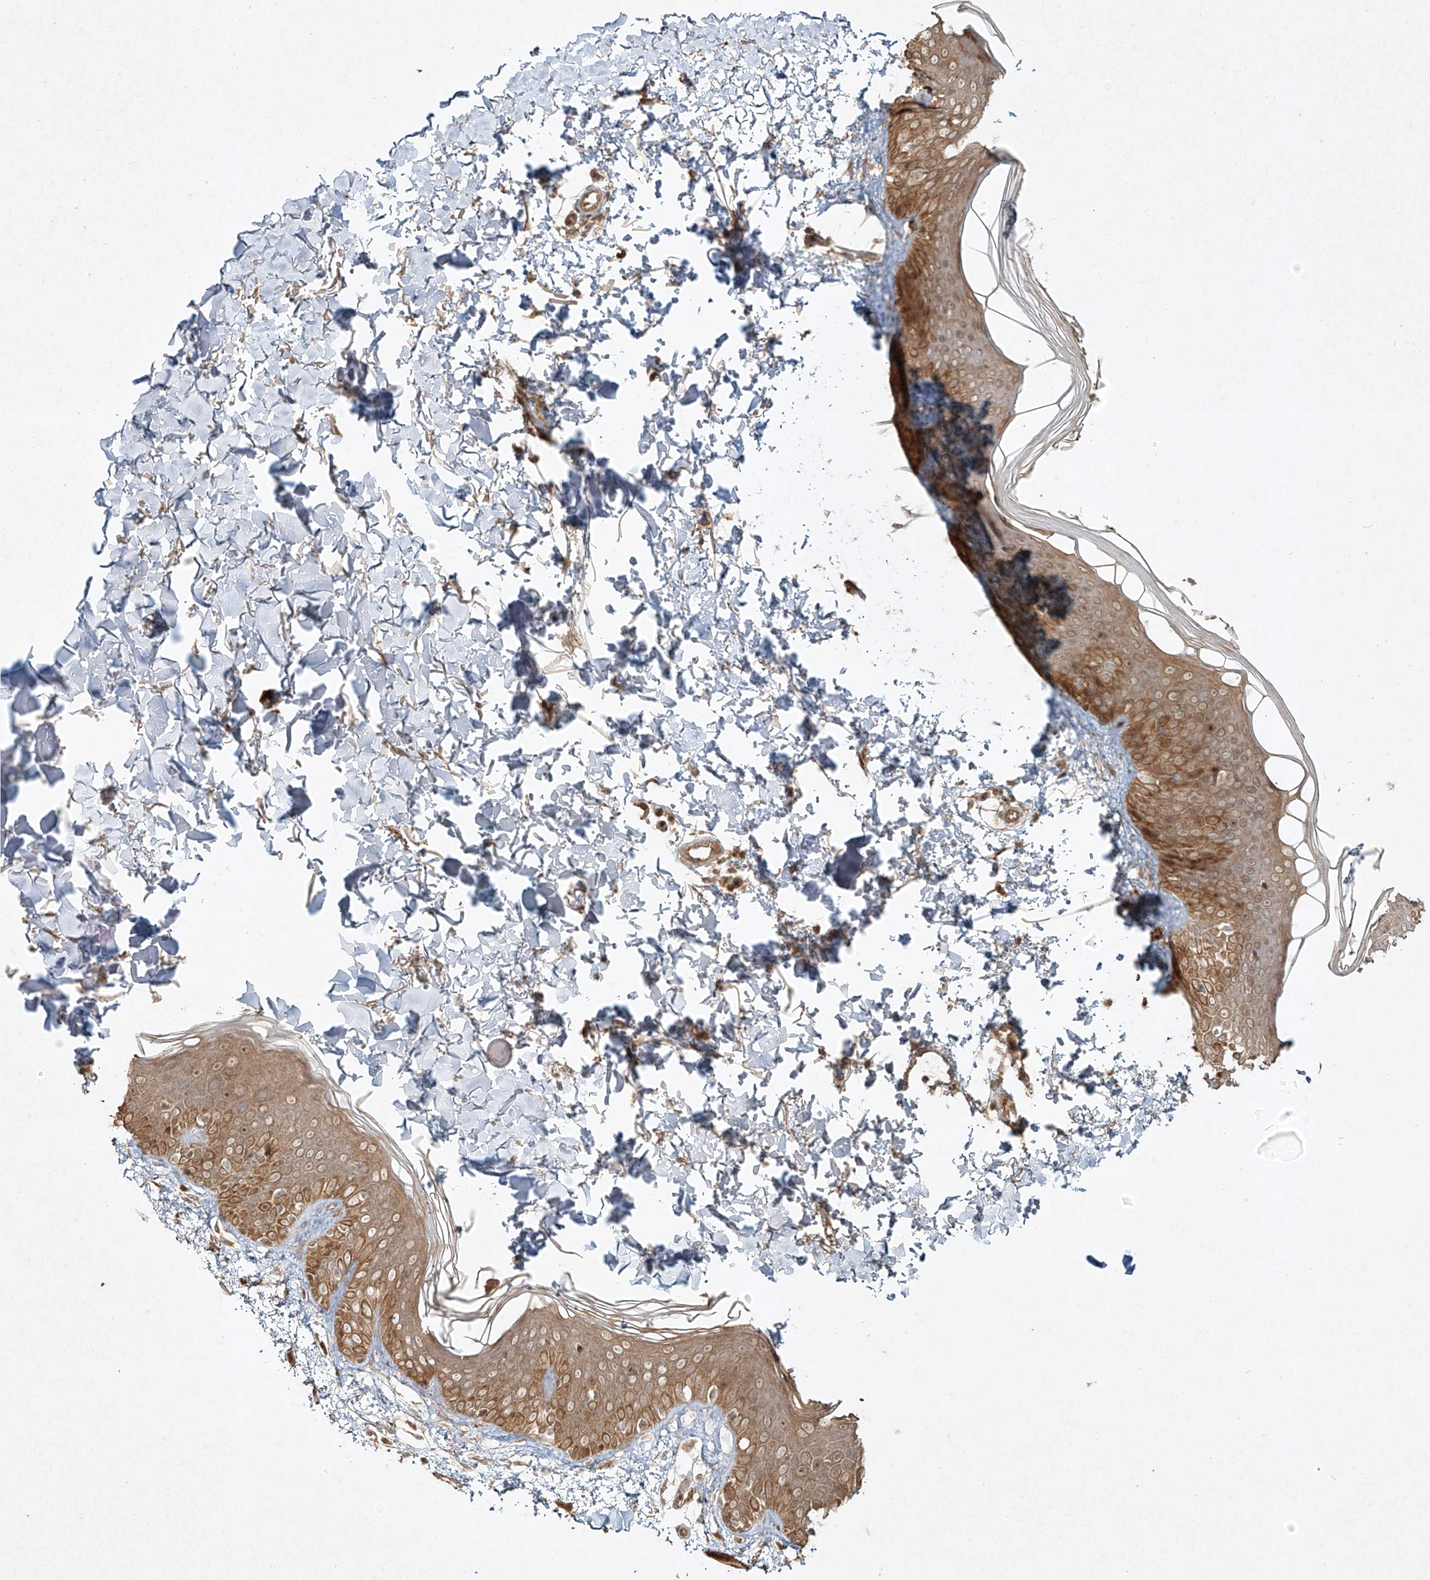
{"staining": {"intensity": "moderate", "quantity": ">75%", "location": "cytoplasmic/membranous"}, "tissue": "skin", "cell_type": "Fibroblasts", "image_type": "normal", "snomed": [{"axis": "morphology", "description": "Normal tissue, NOS"}, {"axis": "topography", "description": "Skin"}], "caption": "This is an image of immunohistochemistry (IHC) staining of normal skin, which shows moderate positivity in the cytoplasmic/membranous of fibroblasts.", "gene": "CYYR1", "patient": {"sex": "male", "age": 37}}